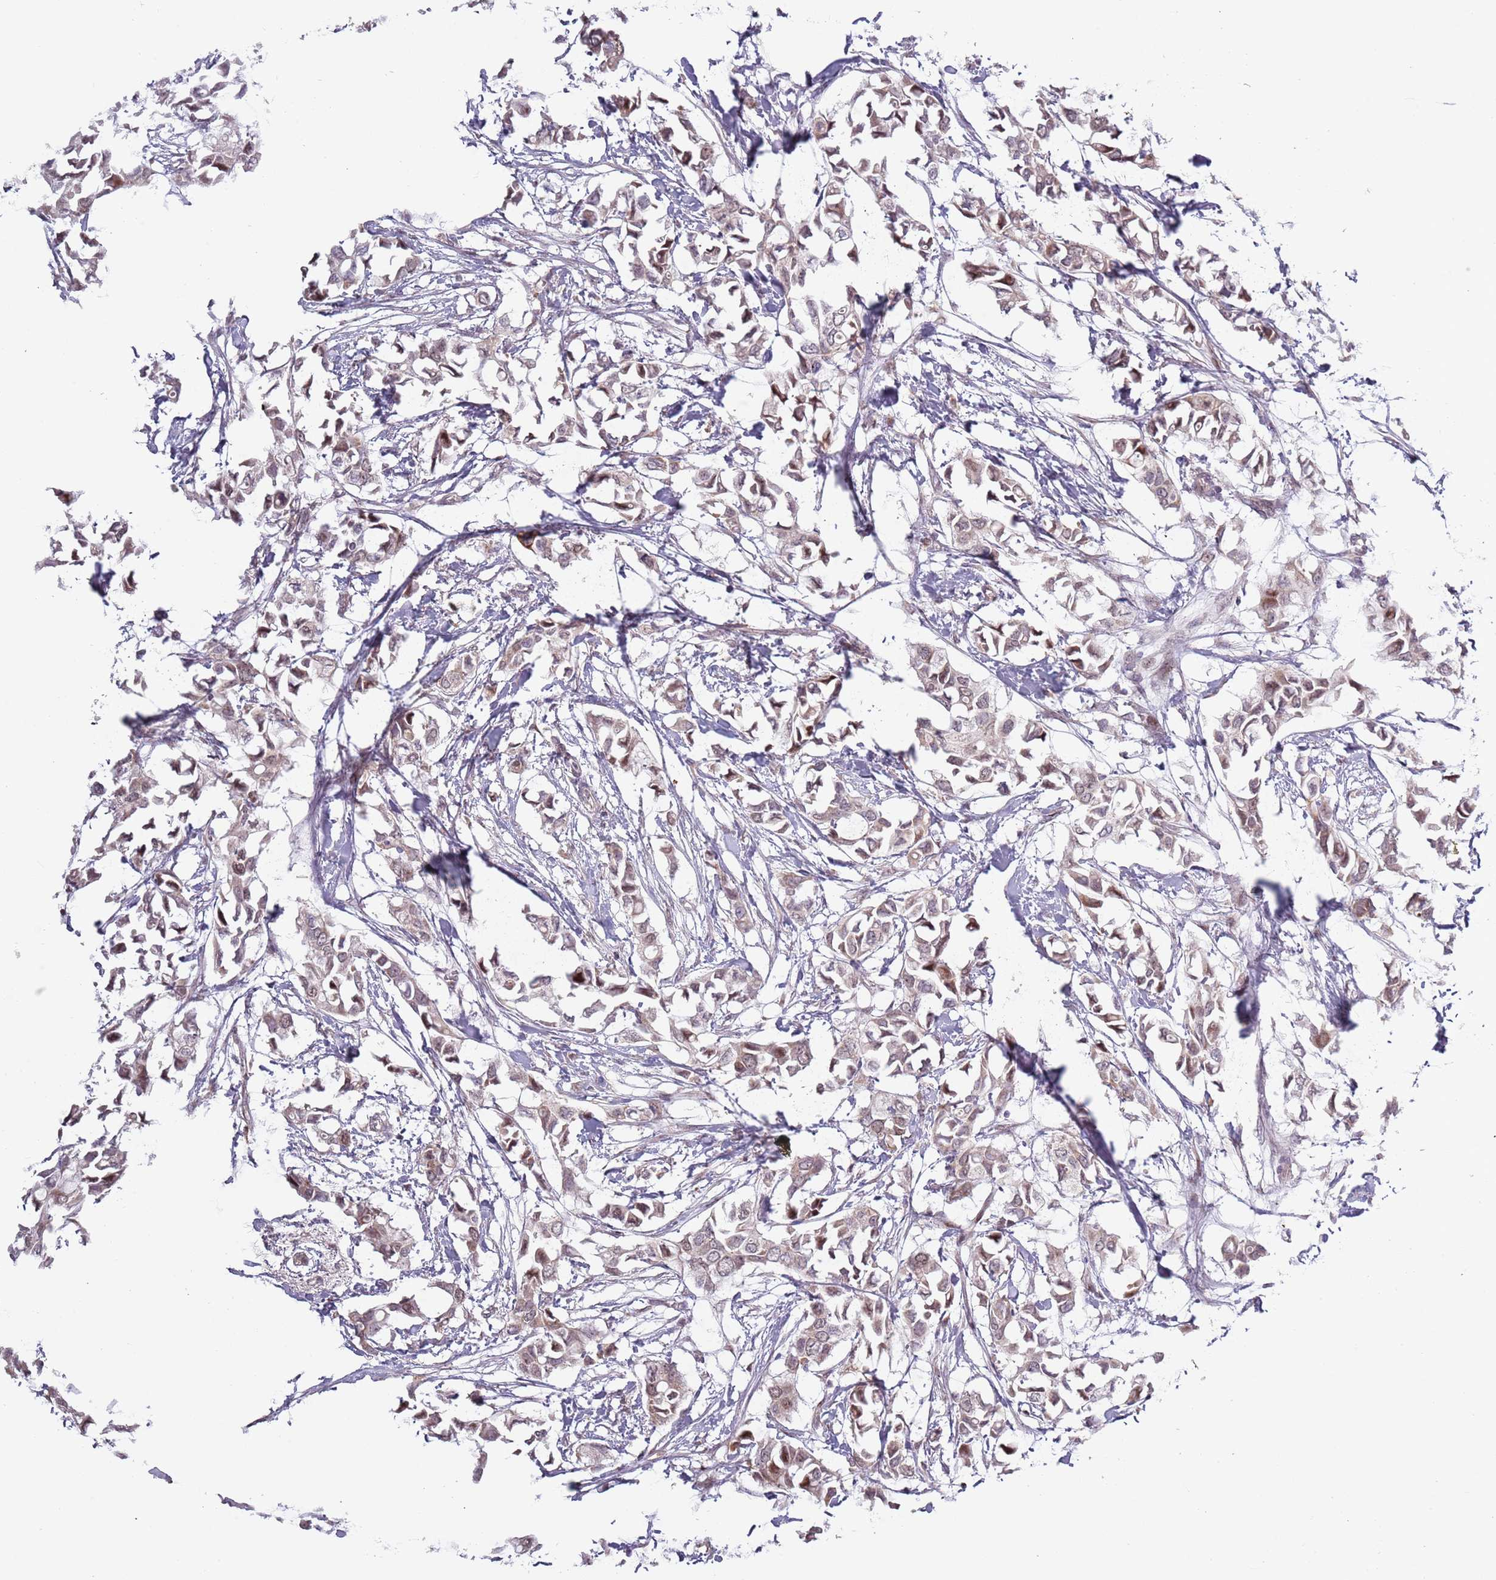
{"staining": {"intensity": "weak", "quantity": ">75%", "location": "nuclear"}, "tissue": "breast cancer", "cell_type": "Tumor cells", "image_type": "cancer", "snomed": [{"axis": "morphology", "description": "Duct carcinoma"}, {"axis": "topography", "description": "Breast"}], "caption": "Immunohistochemistry (IHC) (DAB (3,3'-diaminobenzidine)) staining of human breast cancer exhibits weak nuclear protein positivity in about >75% of tumor cells.", "gene": "SYS1", "patient": {"sex": "female", "age": 41}}